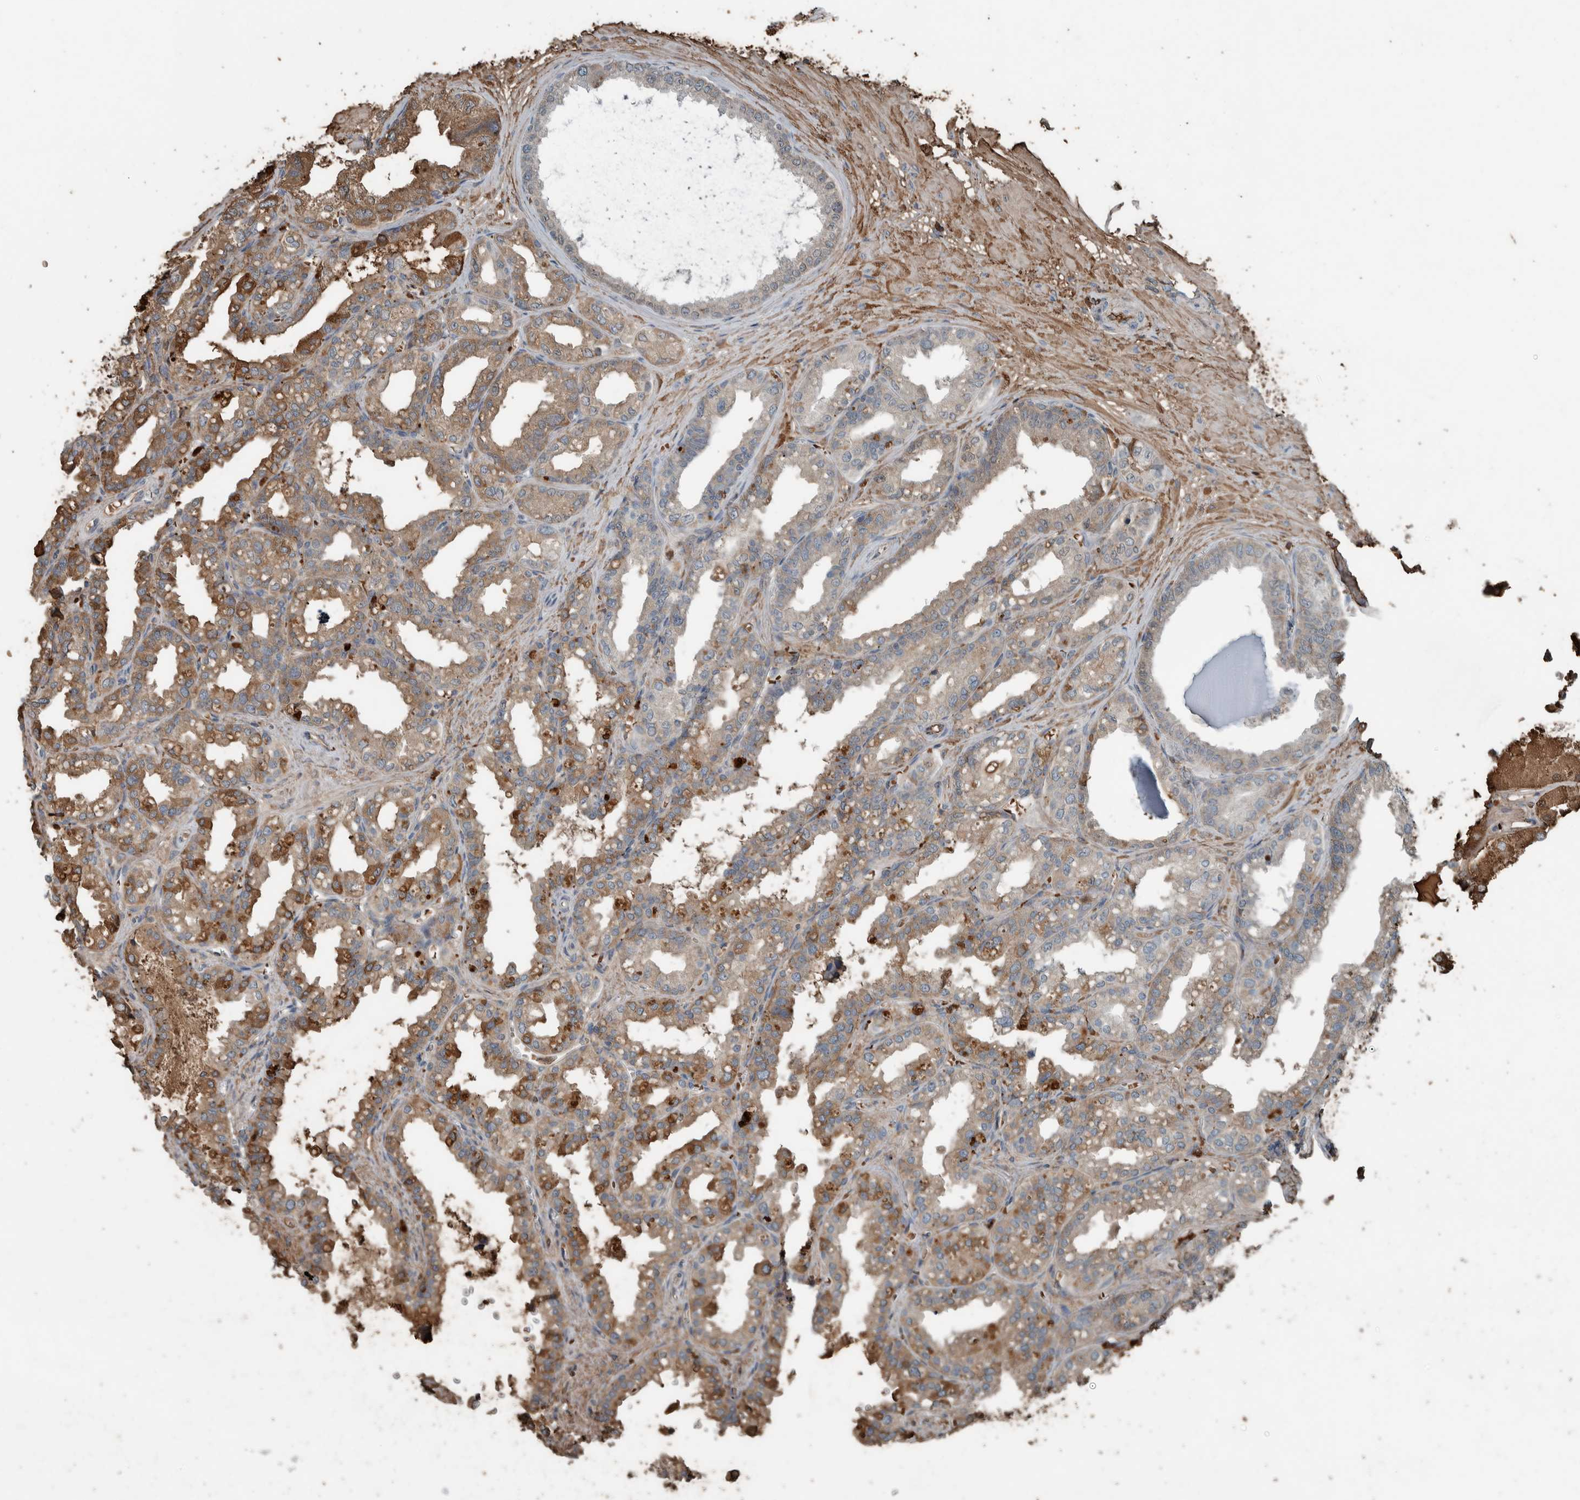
{"staining": {"intensity": "moderate", "quantity": "25%-75%", "location": "cytoplasmic/membranous"}, "tissue": "seminal vesicle", "cell_type": "Glandular cells", "image_type": "normal", "snomed": [{"axis": "morphology", "description": "Normal tissue, NOS"}, {"axis": "topography", "description": "Prostate"}, {"axis": "topography", "description": "Seminal veicle"}], "caption": "Approximately 25%-75% of glandular cells in benign human seminal vesicle demonstrate moderate cytoplasmic/membranous protein expression as visualized by brown immunohistochemical staining.", "gene": "USP34", "patient": {"sex": "male", "age": 51}}